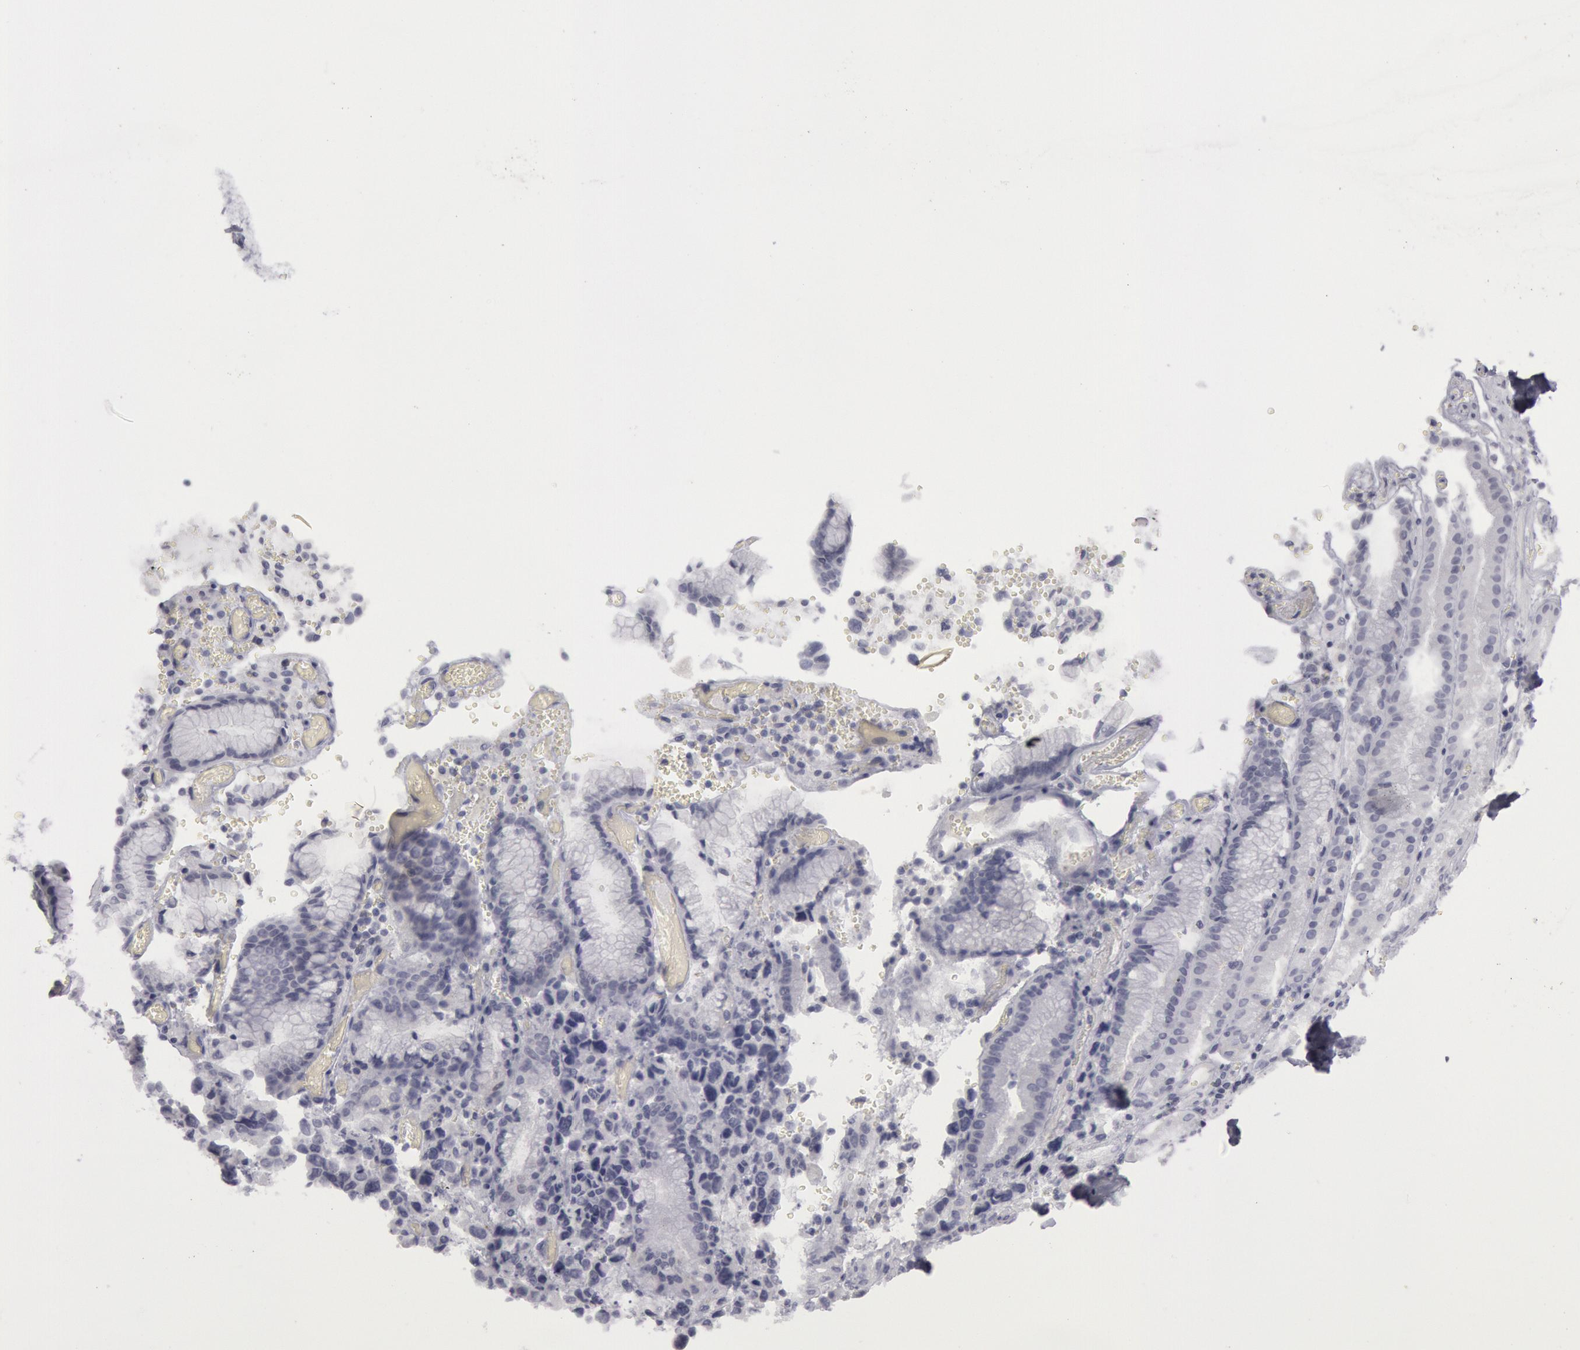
{"staining": {"intensity": "negative", "quantity": "none", "location": "none"}, "tissue": "stomach cancer", "cell_type": "Tumor cells", "image_type": "cancer", "snomed": [{"axis": "morphology", "description": "Adenocarcinoma, NOS"}, {"axis": "topography", "description": "Stomach, upper"}], "caption": "Immunohistochemistry micrograph of neoplastic tissue: stomach cancer (adenocarcinoma) stained with DAB (3,3'-diaminobenzidine) exhibits no significant protein staining in tumor cells.", "gene": "KRT16", "patient": {"sex": "male", "age": 71}}